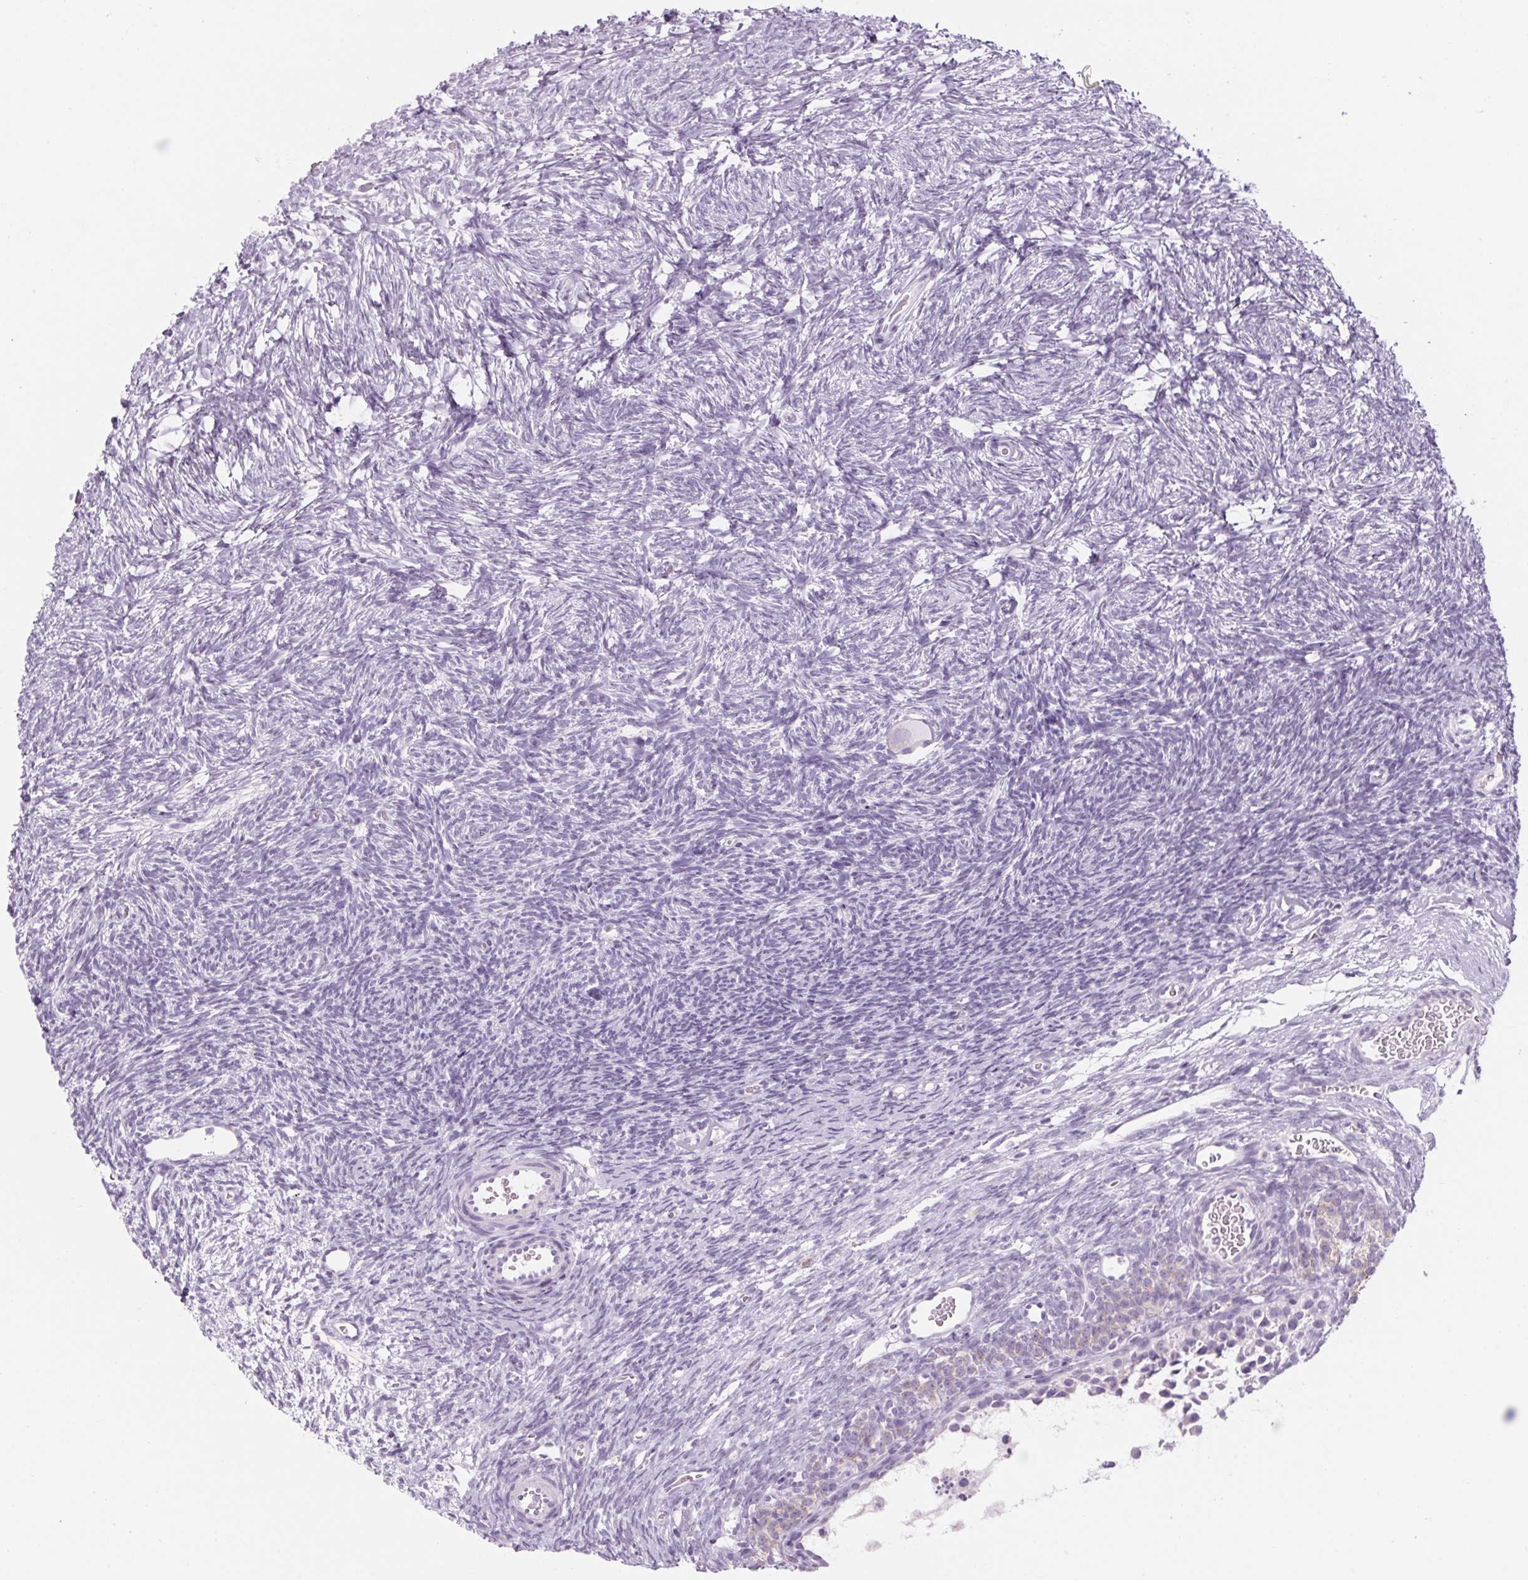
{"staining": {"intensity": "negative", "quantity": "none", "location": "none"}, "tissue": "ovary", "cell_type": "Follicle cells", "image_type": "normal", "snomed": [{"axis": "morphology", "description": "Normal tissue, NOS"}, {"axis": "topography", "description": "Ovary"}], "caption": "This photomicrograph is of benign ovary stained with immunohistochemistry (IHC) to label a protein in brown with the nuclei are counter-stained blue. There is no positivity in follicle cells.", "gene": "RPTN", "patient": {"sex": "female", "age": 34}}